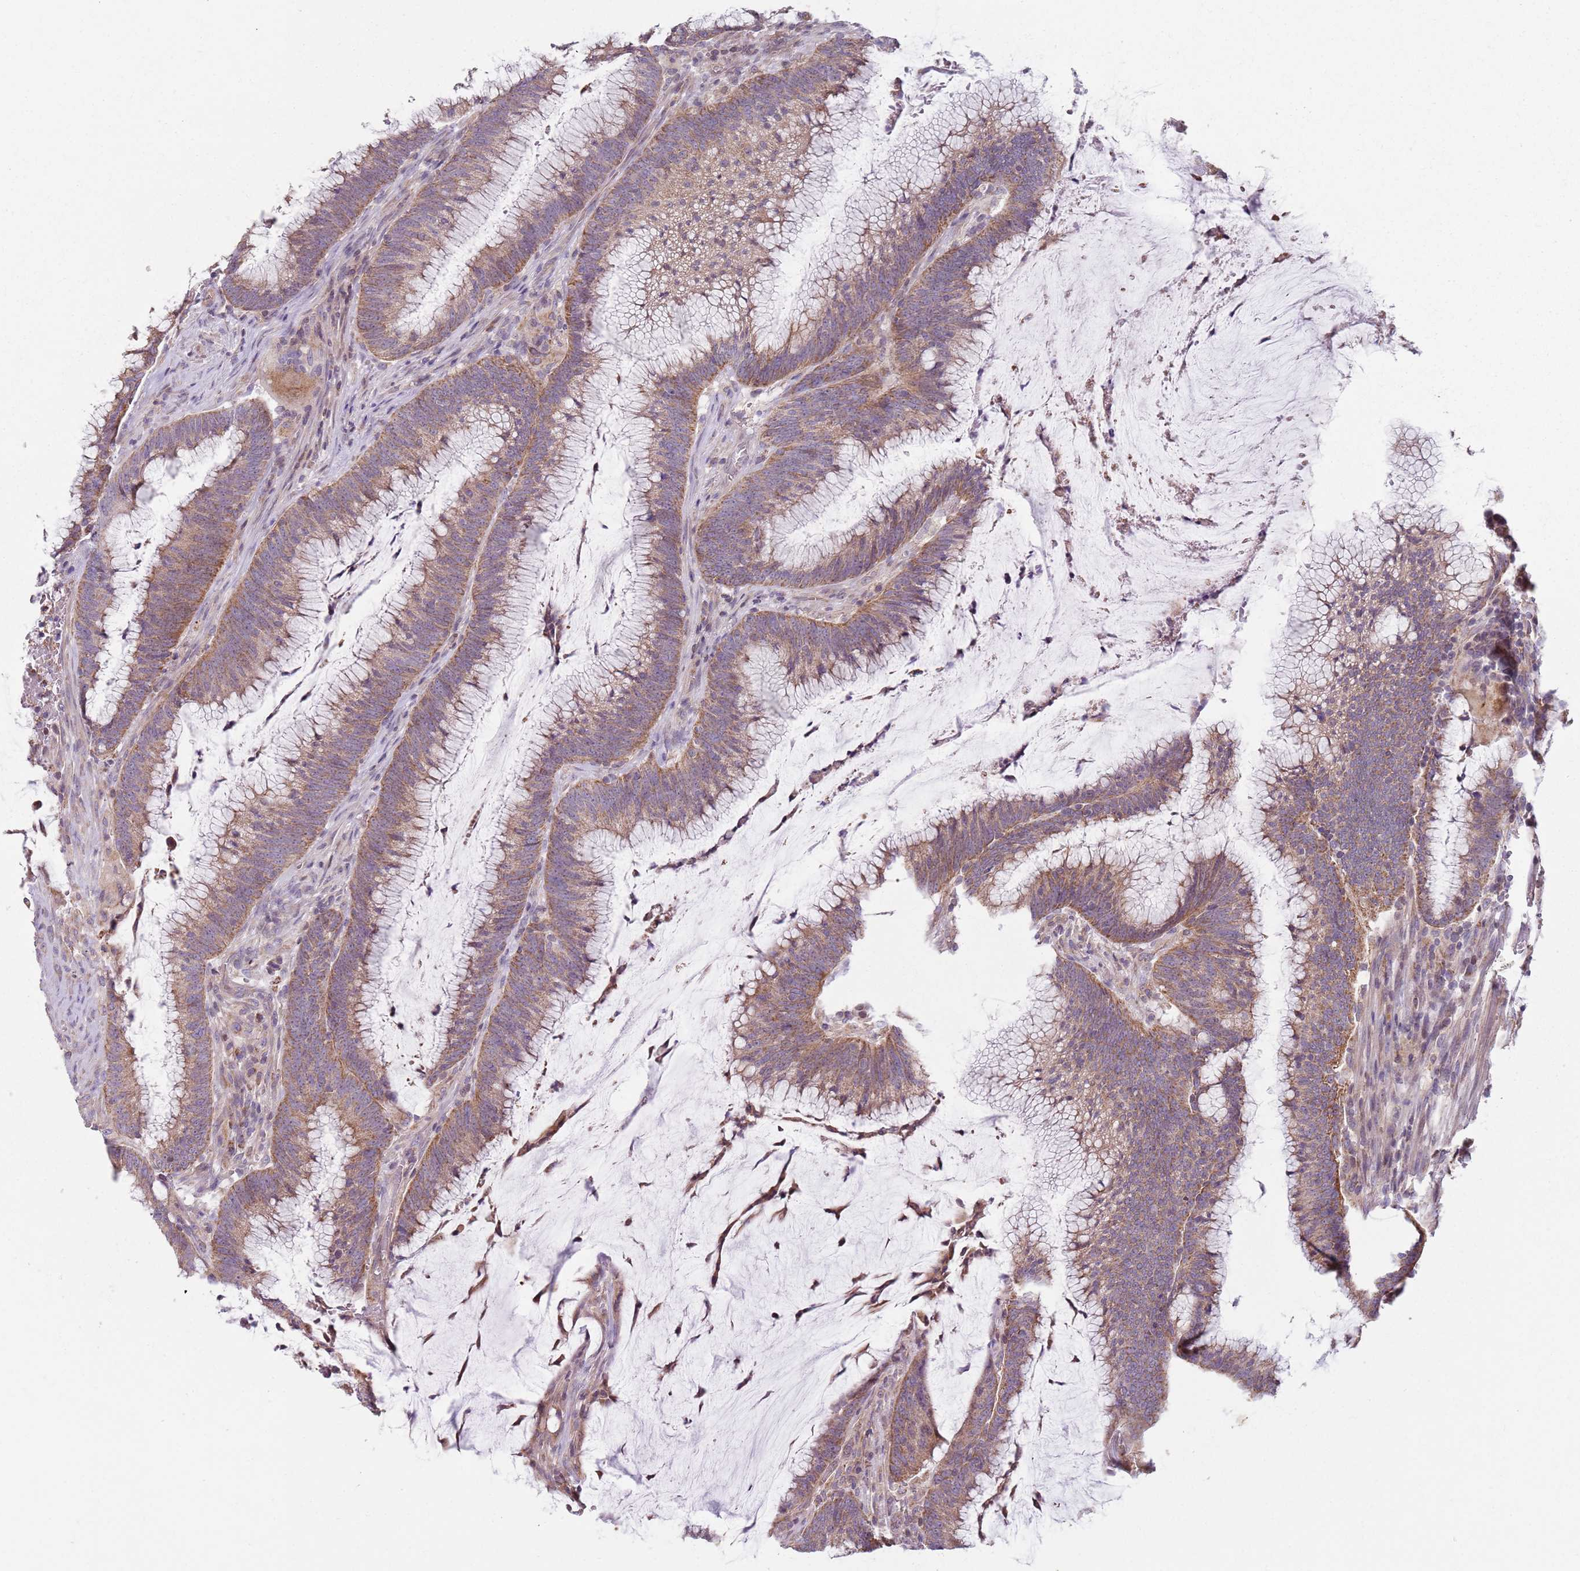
{"staining": {"intensity": "moderate", "quantity": ">75%", "location": "cytoplasmic/membranous"}, "tissue": "colorectal cancer", "cell_type": "Tumor cells", "image_type": "cancer", "snomed": [{"axis": "morphology", "description": "Adenocarcinoma, NOS"}, {"axis": "topography", "description": "Rectum"}], "caption": "Tumor cells exhibit medium levels of moderate cytoplasmic/membranous staining in about >75% of cells in human colorectal adenocarcinoma.", "gene": "GAS8", "patient": {"sex": "female", "age": 77}}